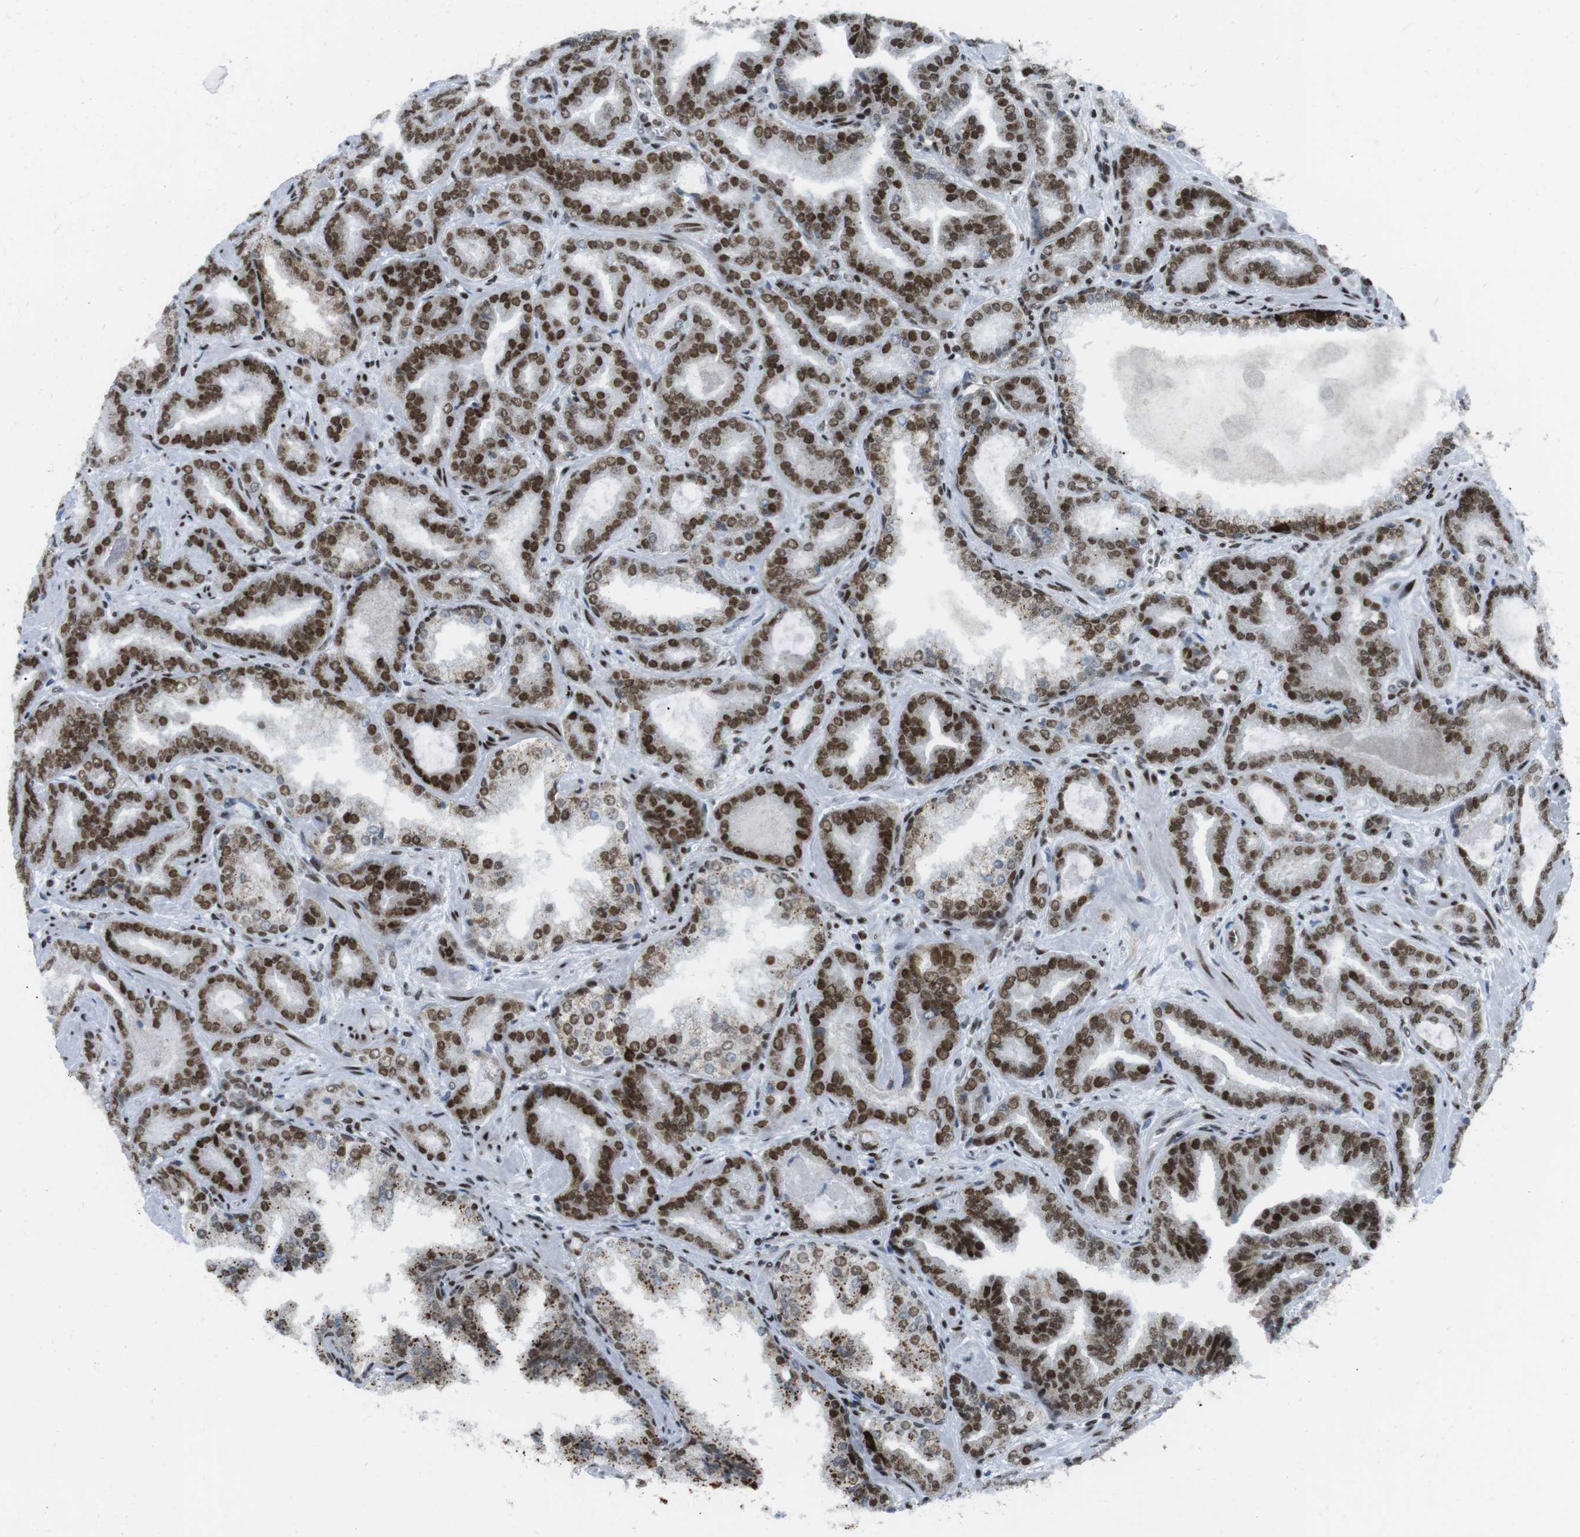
{"staining": {"intensity": "strong", "quantity": ">75%", "location": "nuclear"}, "tissue": "prostate cancer", "cell_type": "Tumor cells", "image_type": "cancer", "snomed": [{"axis": "morphology", "description": "Adenocarcinoma, Low grade"}, {"axis": "topography", "description": "Prostate"}], "caption": "An IHC image of tumor tissue is shown. Protein staining in brown labels strong nuclear positivity in low-grade adenocarcinoma (prostate) within tumor cells.", "gene": "ARID1A", "patient": {"sex": "male", "age": 60}}